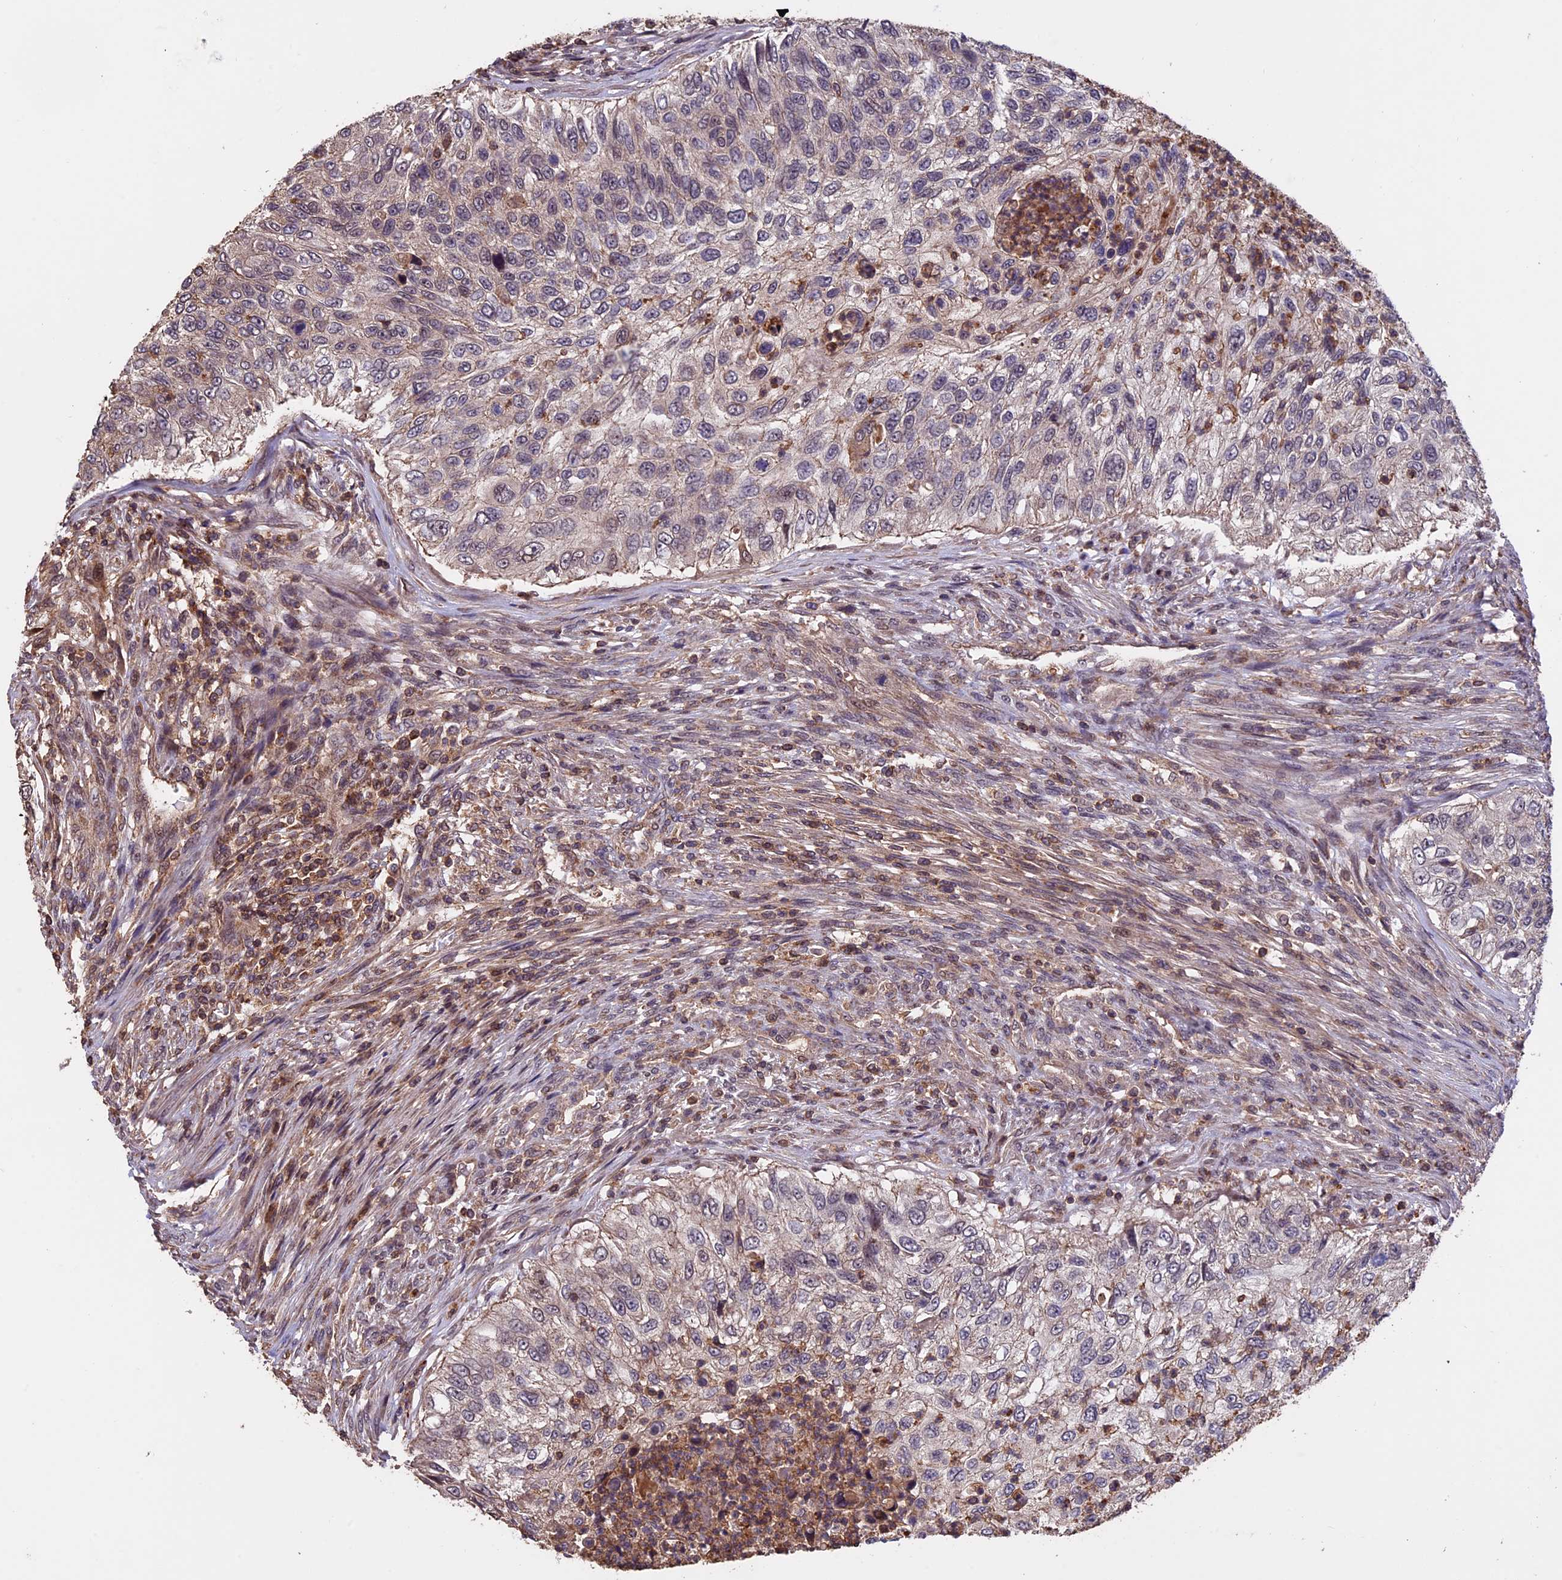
{"staining": {"intensity": "weak", "quantity": "<25%", "location": "cytoplasmic/membranous"}, "tissue": "urothelial cancer", "cell_type": "Tumor cells", "image_type": "cancer", "snomed": [{"axis": "morphology", "description": "Urothelial carcinoma, High grade"}, {"axis": "topography", "description": "Urinary bladder"}], "caption": "High power microscopy micrograph of an immunohistochemistry (IHC) micrograph of urothelial carcinoma (high-grade), revealing no significant staining in tumor cells. (Immunohistochemistry (ihc), brightfield microscopy, high magnification).", "gene": "PKD2L2", "patient": {"sex": "female", "age": 60}}